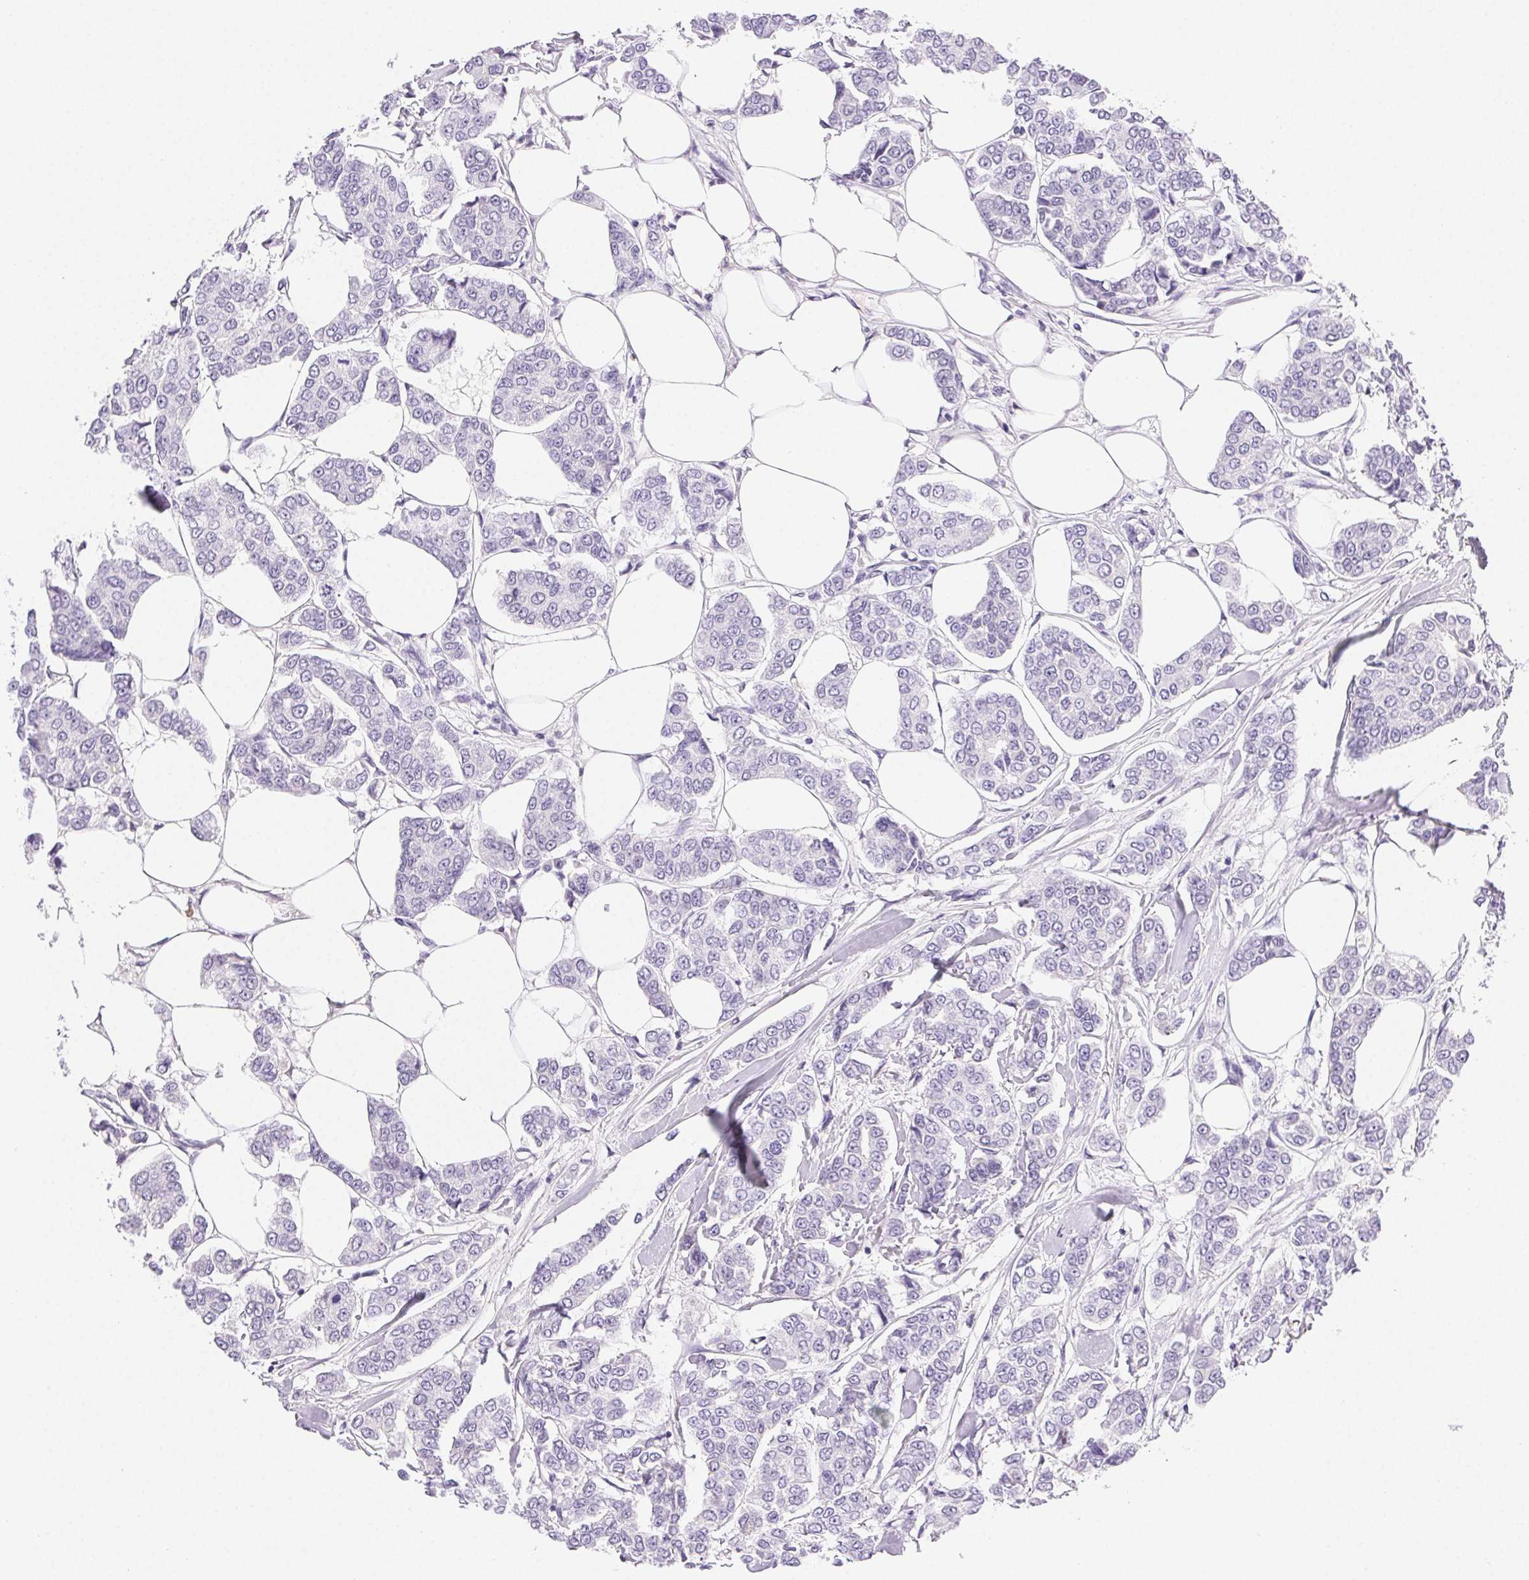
{"staining": {"intensity": "negative", "quantity": "none", "location": "none"}, "tissue": "breast cancer", "cell_type": "Tumor cells", "image_type": "cancer", "snomed": [{"axis": "morphology", "description": "Duct carcinoma"}, {"axis": "topography", "description": "Breast"}], "caption": "Human breast cancer stained for a protein using immunohistochemistry (IHC) demonstrates no expression in tumor cells.", "gene": "PADI4", "patient": {"sex": "female", "age": 94}}